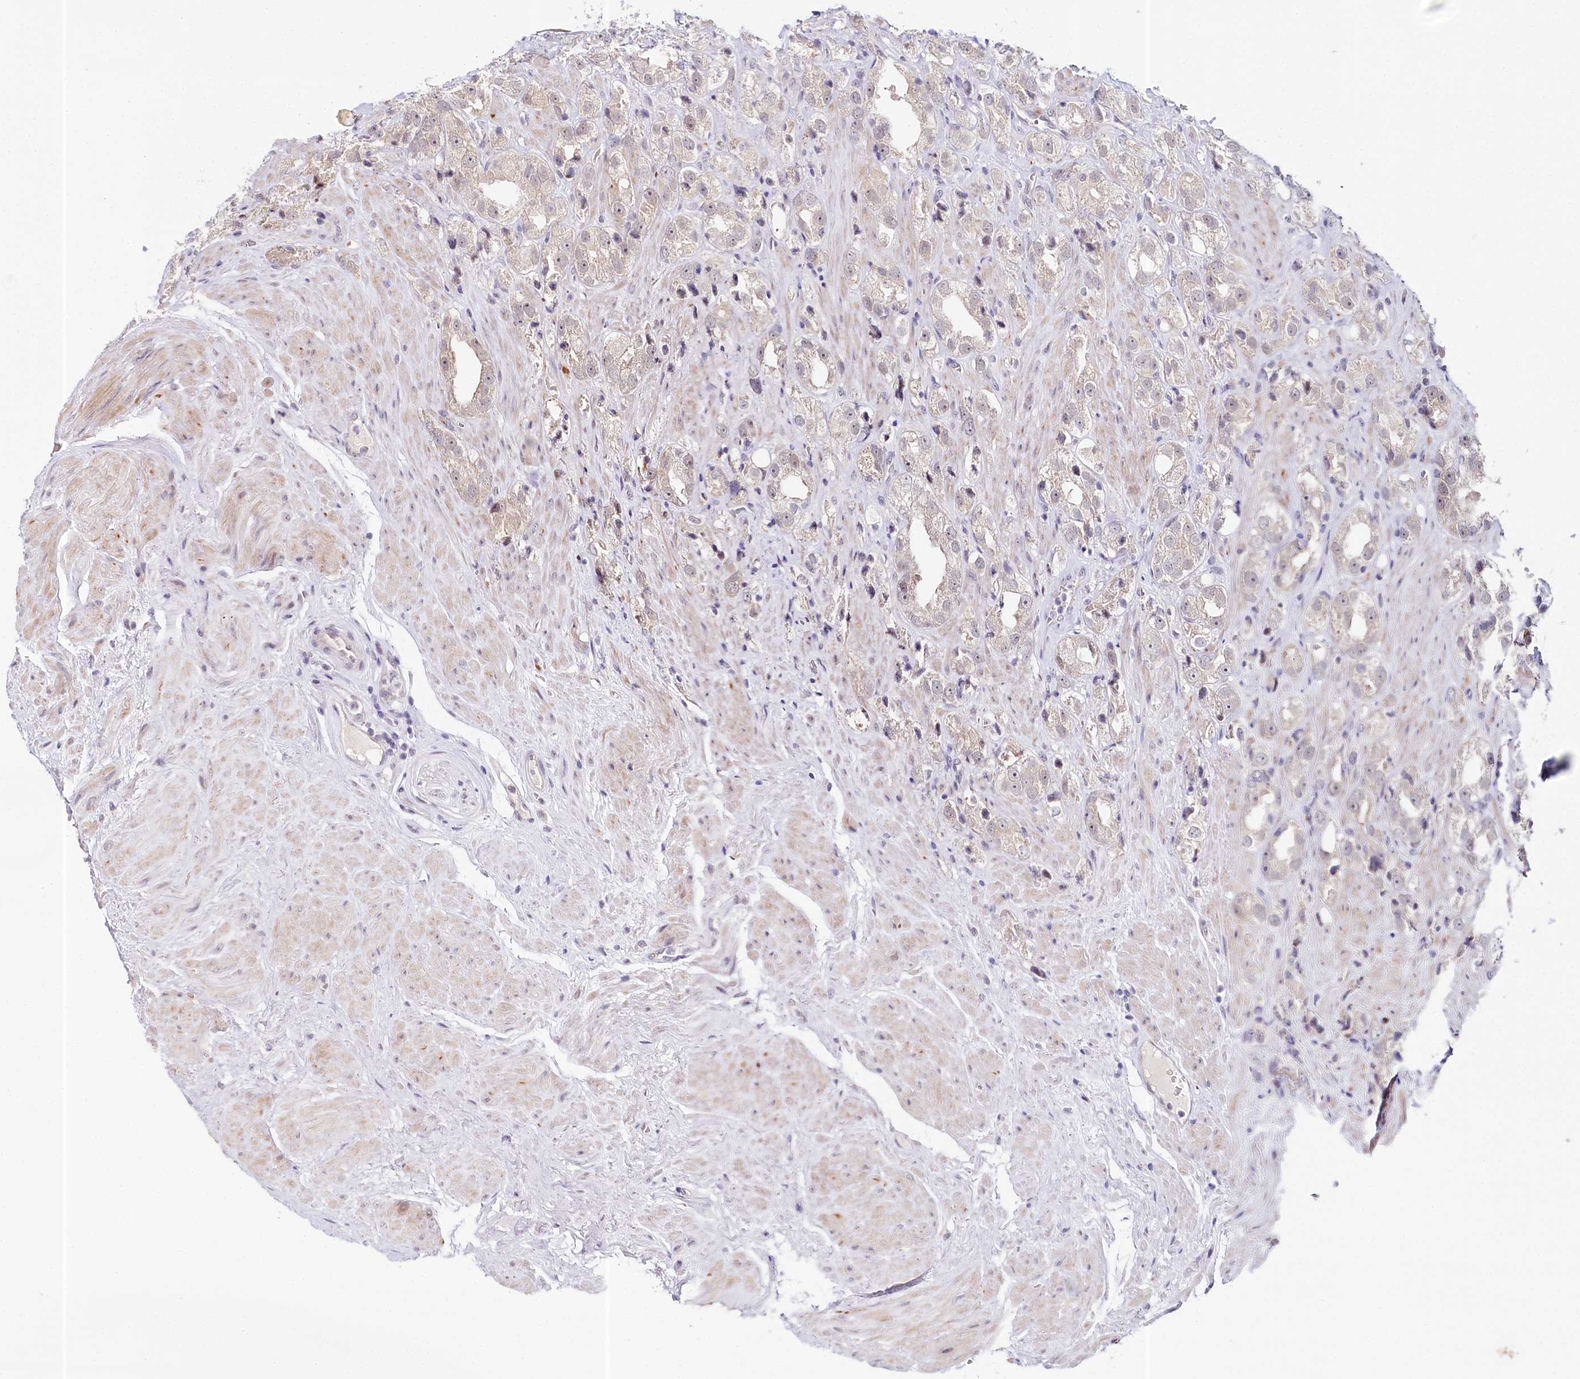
{"staining": {"intensity": "weak", "quantity": "<25%", "location": "nuclear"}, "tissue": "prostate cancer", "cell_type": "Tumor cells", "image_type": "cancer", "snomed": [{"axis": "morphology", "description": "Adenocarcinoma, NOS"}, {"axis": "topography", "description": "Prostate"}], "caption": "IHC histopathology image of neoplastic tissue: human prostate cancer (adenocarcinoma) stained with DAB (3,3'-diaminobenzidine) exhibits no significant protein staining in tumor cells.", "gene": "AMTN", "patient": {"sex": "male", "age": 79}}